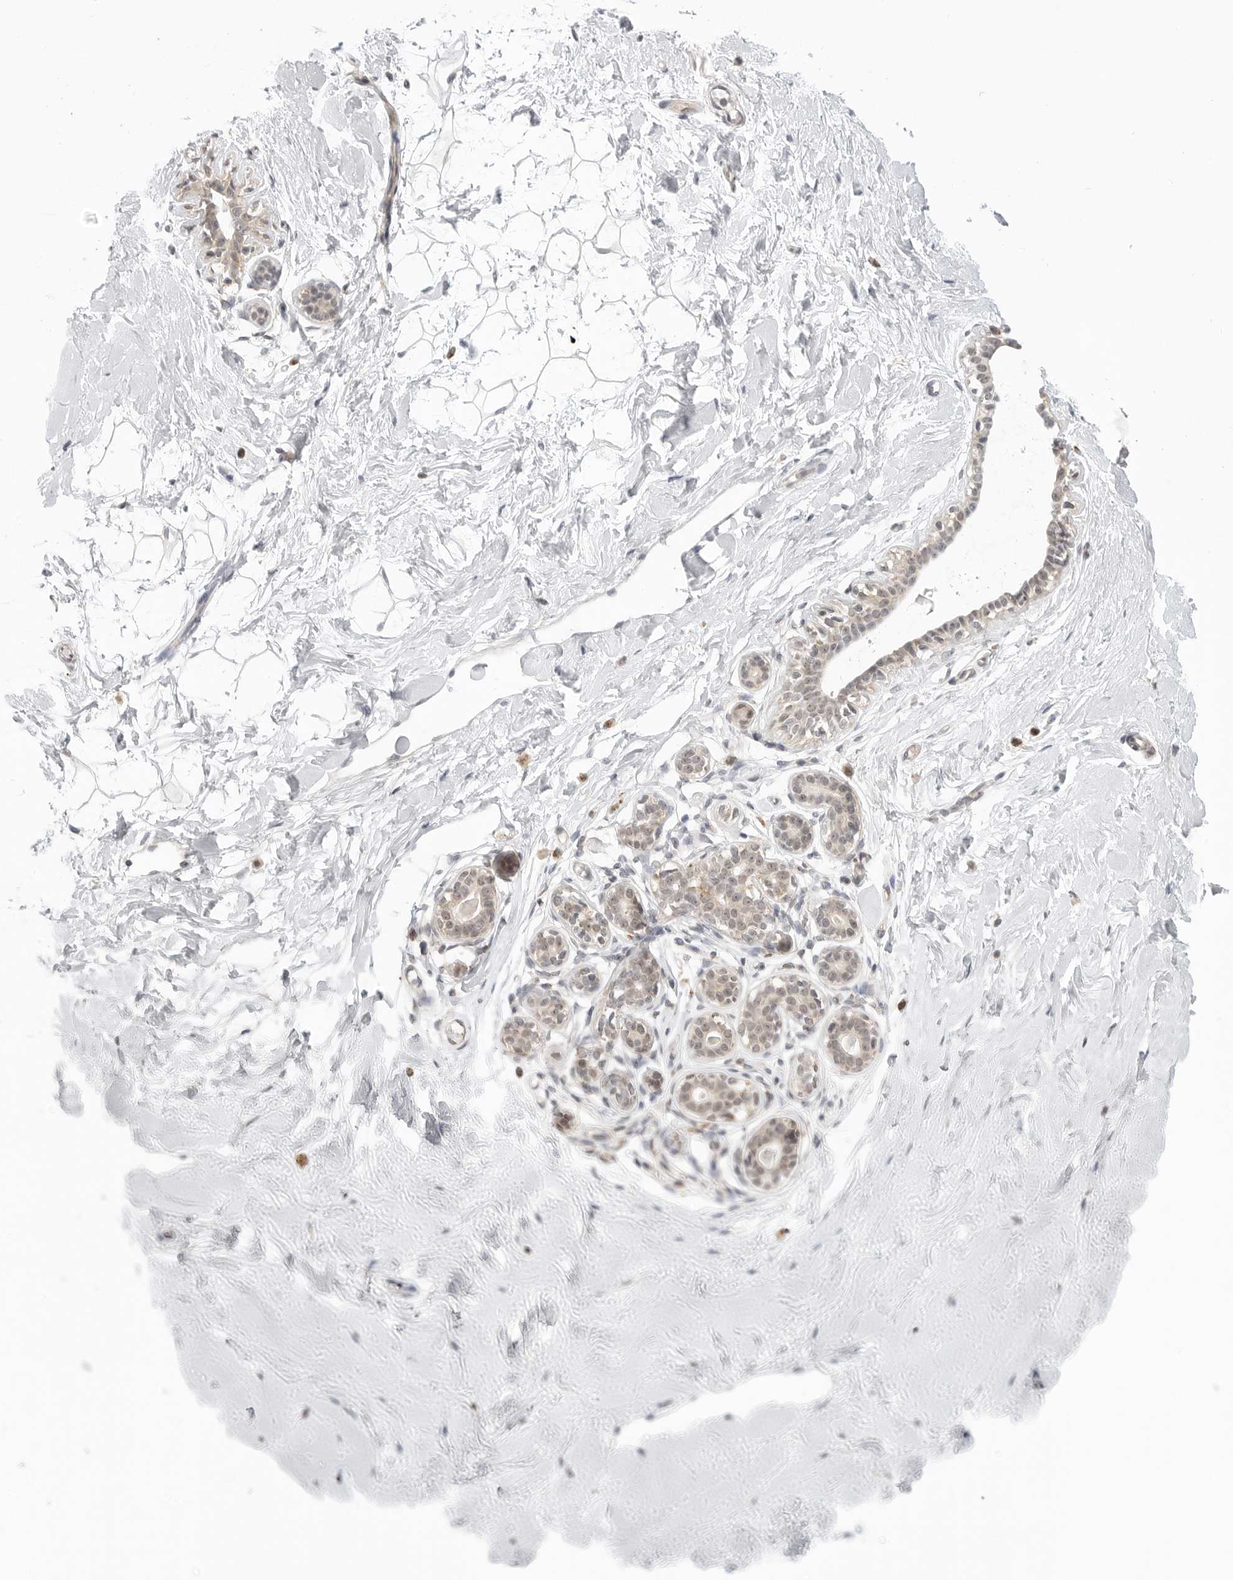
{"staining": {"intensity": "negative", "quantity": "none", "location": "none"}, "tissue": "breast", "cell_type": "Adipocytes", "image_type": "normal", "snomed": [{"axis": "morphology", "description": "Normal tissue, NOS"}, {"axis": "morphology", "description": "Adenoma, NOS"}, {"axis": "topography", "description": "Breast"}], "caption": "Benign breast was stained to show a protein in brown. There is no significant staining in adipocytes. (DAB IHC with hematoxylin counter stain).", "gene": "KALRN", "patient": {"sex": "female", "age": 23}}